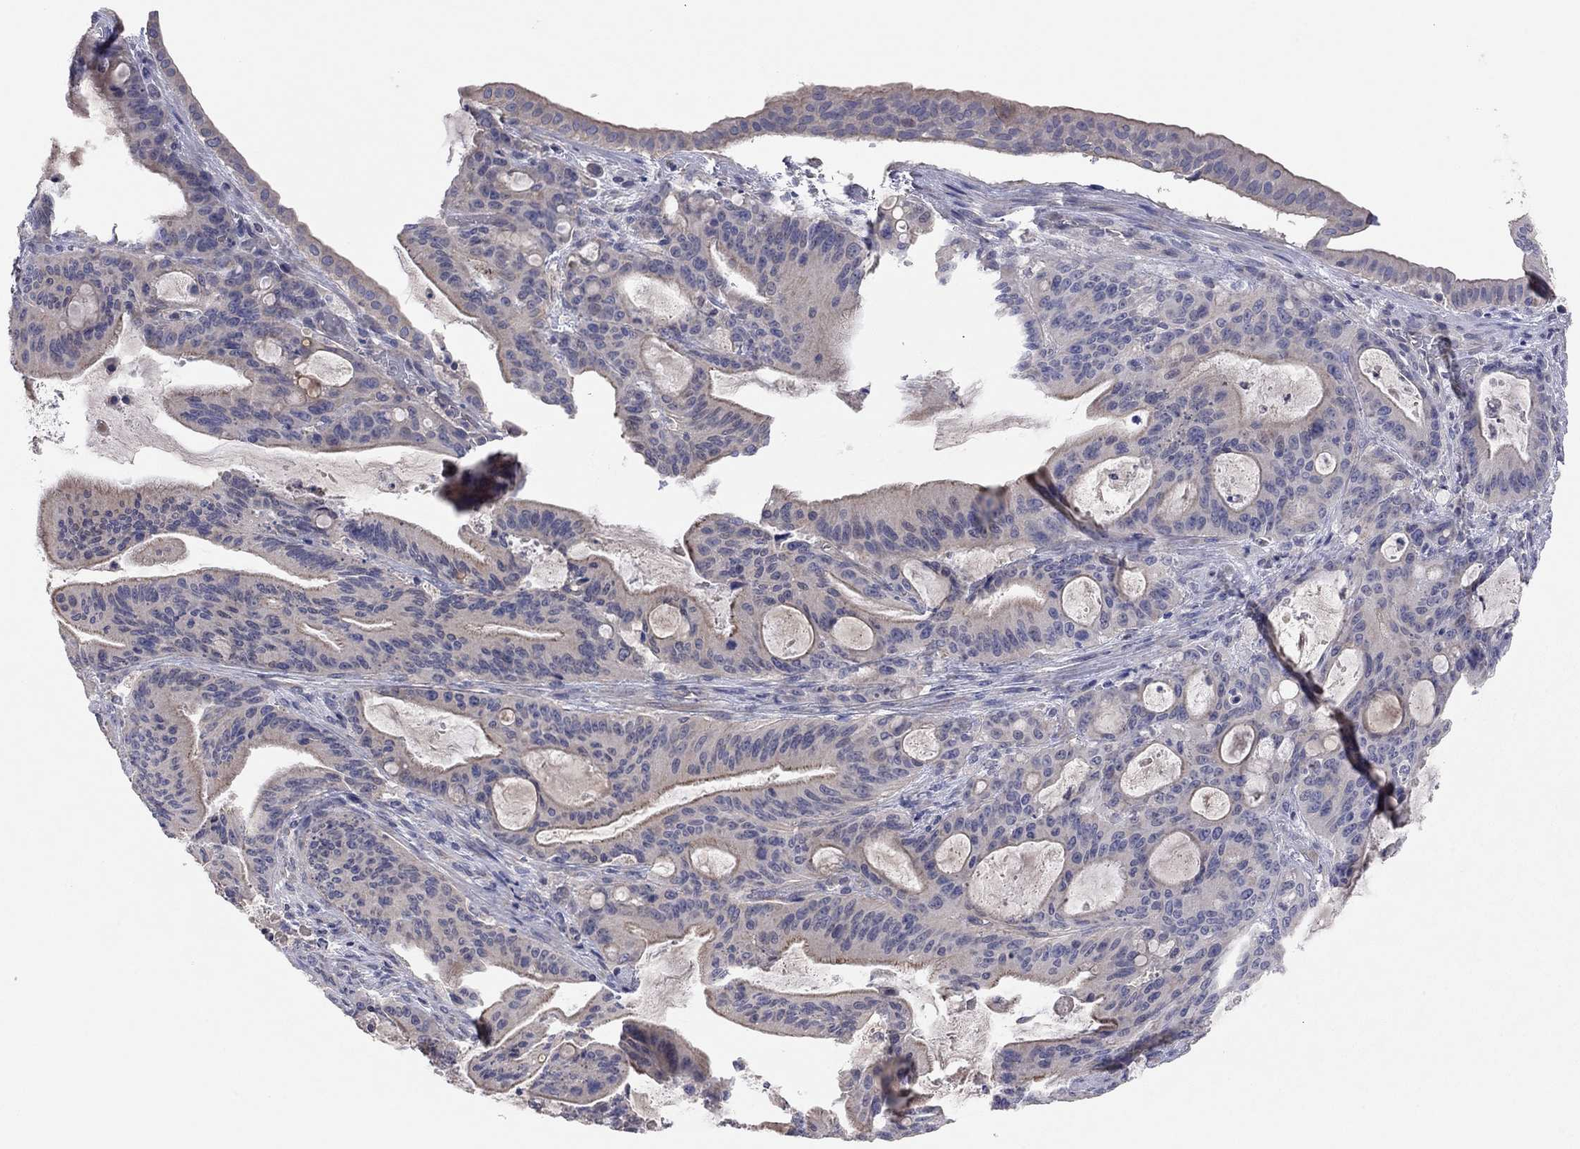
{"staining": {"intensity": "moderate", "quantity": "<25%", "location": "cytoplasmic/membranous"}, "tissue": "liver cancer", "cell_type": "Tumor cells", "image_type": "cancer", "snomed": [{"axis": "morphology", "description": "Cholangiocarcinoma"}, {"axis": "topography", "description": "Liver"}], "caption": "IHC (DAB) staining of human liver cancer (cholangiocarcinoma) demonstrates moderate cytoplasmic/membranous protein staining in approximately <25% of tumor cells. Immunohistochemistry (ihc) stains the protein of interest in brown and the nuclei are stained blue.", "gene": "KCNB1", "patient": {"sex": "female", "age": 73}}